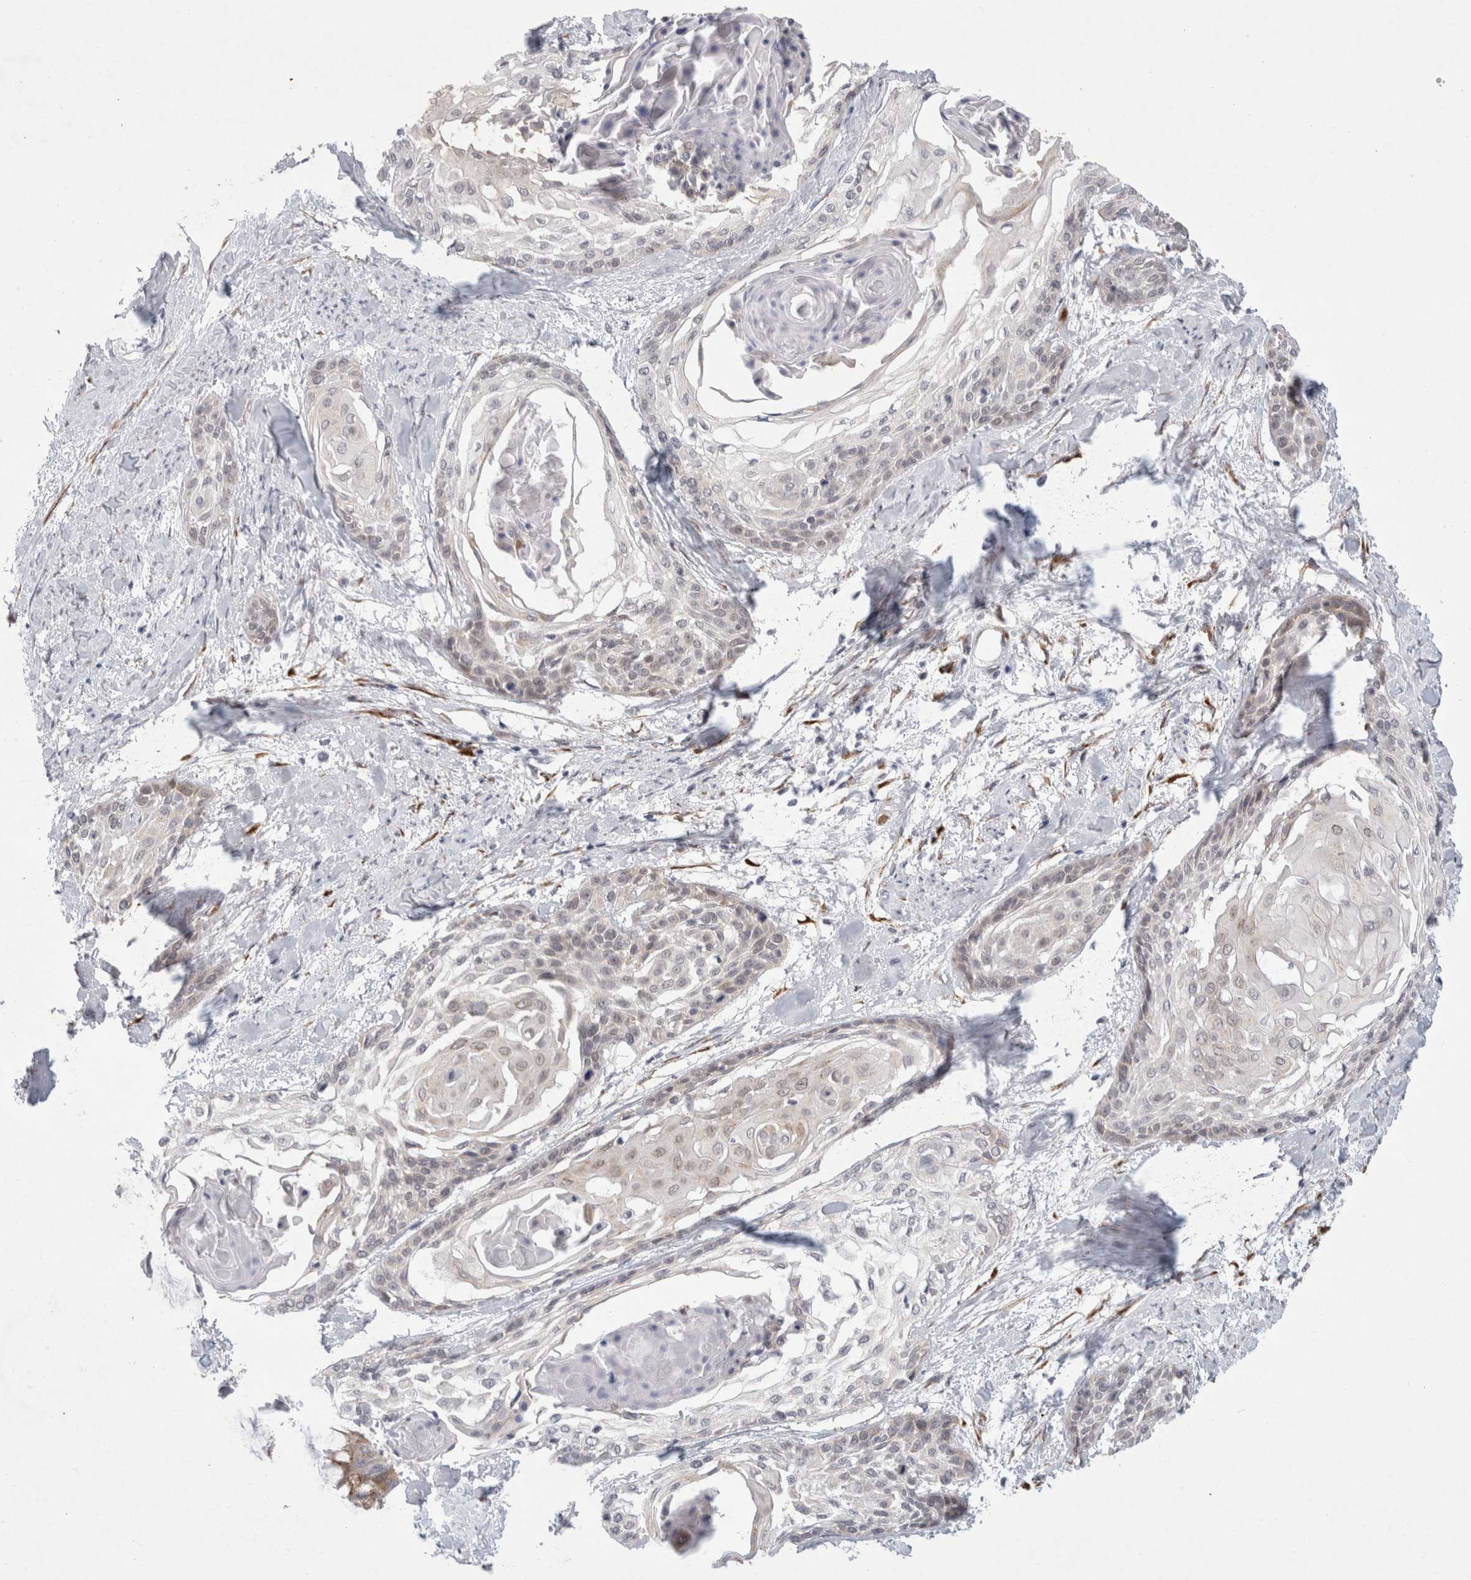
{"staining": {"intensity": "weak", "quantity": "<25%", "location": "nuclear"}, "tissue": "cervical cancer", "cell_type": "Tumor cells", "image_type": "cancer", "snomed": [{"axis": "morphology", "description": "Squamous cell carcinoma, NOS"}, {"axis": "topography", "description": "Cervix"}], "caption": "IHC image of human cervical cancer stained for a protein (brown), which reveals no positivity in tumor cells. (Stains: DAB IHC with hematoxylin counter stain, Microscopy: brightfield microscopy at high magnification).", "gene": "TRMT1L", "patient": {"sex": "female", "age": 57}}